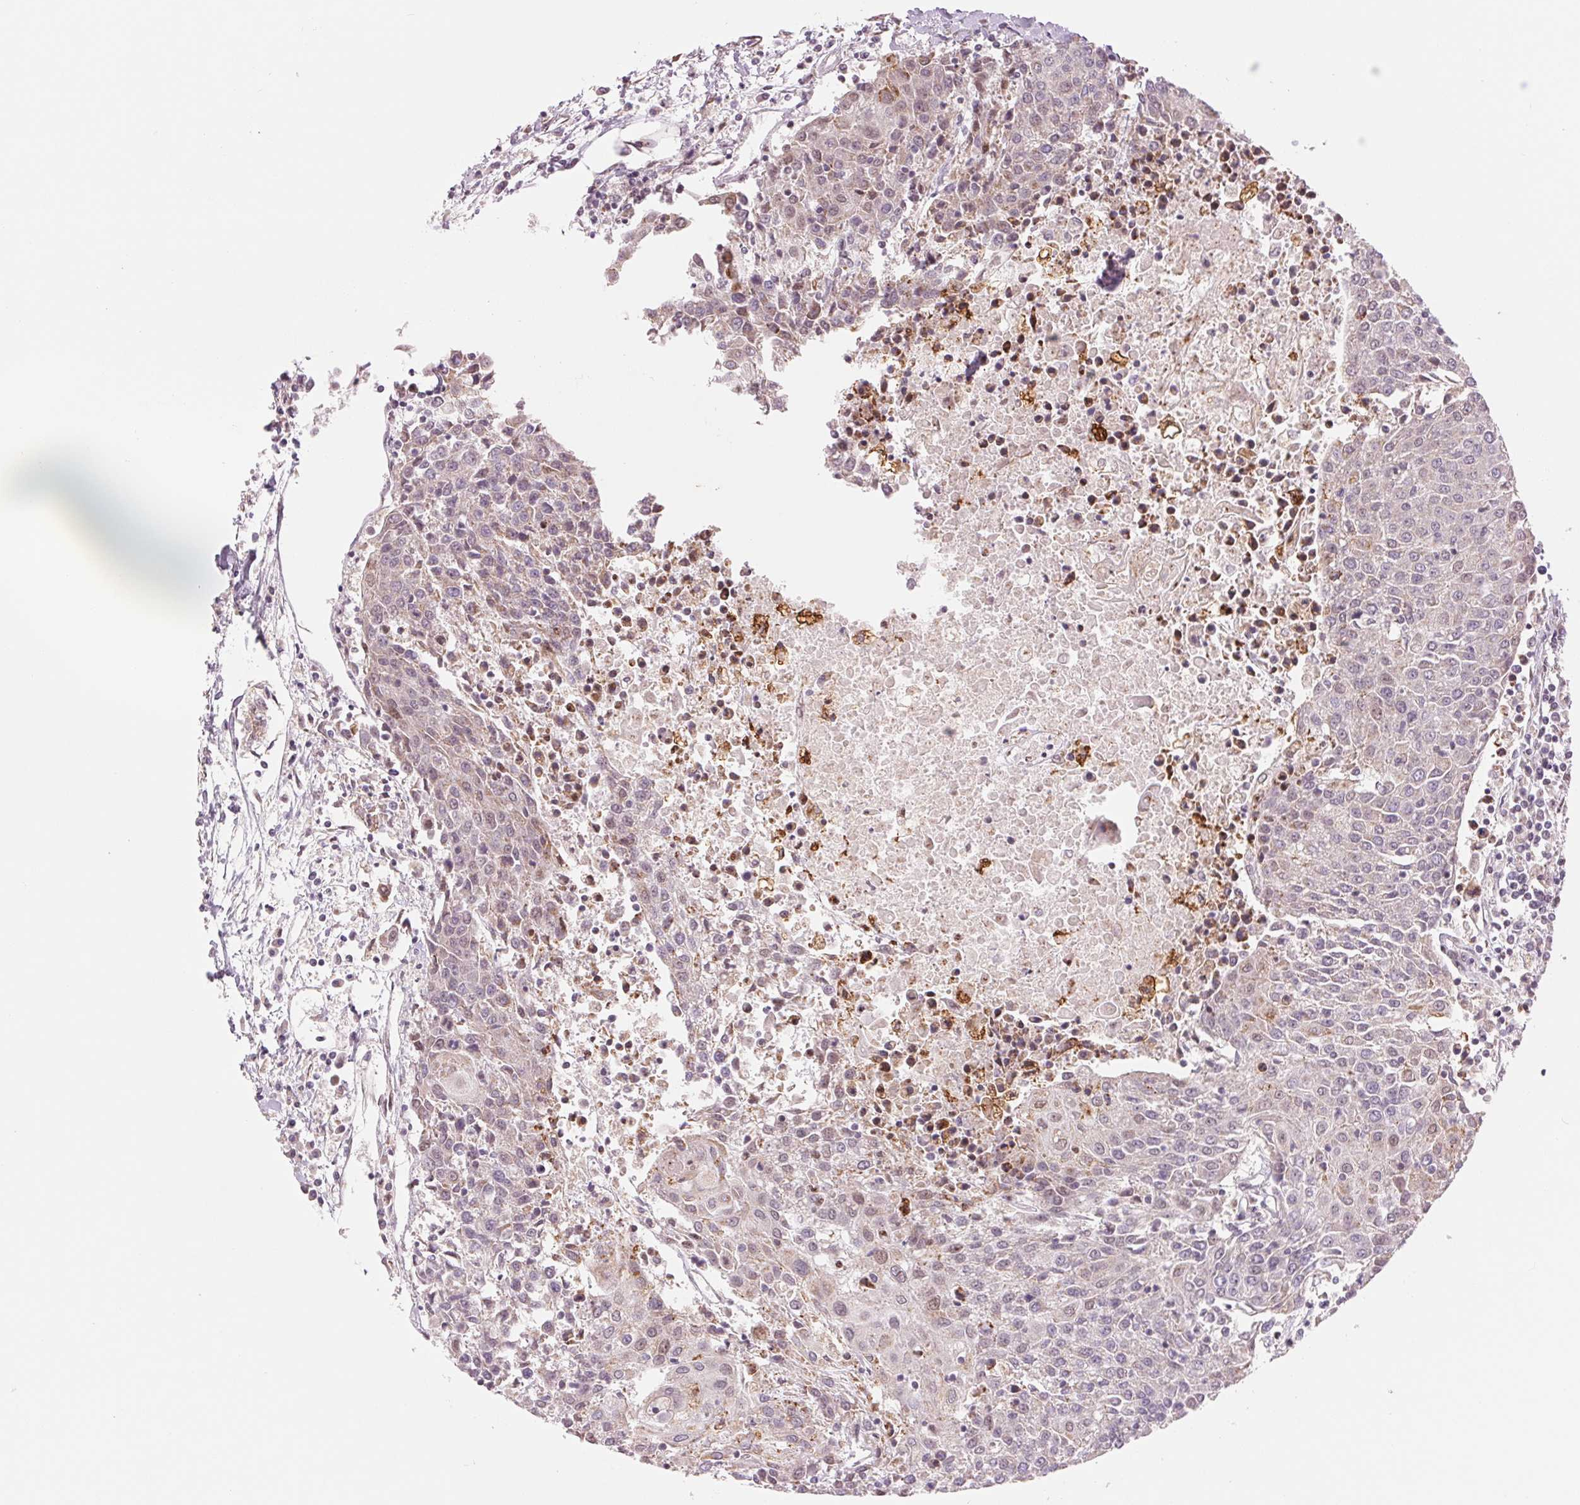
{"staining": {"intensity": "negative", "quantity": "none", "location": "none"}, "tissue": "urothelial cancer", "cell_type": "Tumor cells", "image_type": "cancer", "snomed": [{"axis": "morphology", "description": "Urothelial carcinoma, High grade"}, {"axis": "topography", "description": "Urinary bladder"}], "caption": "High-grade urothelial carcinoma stained for a protein using IHC reveals no staining tumor cells.", "gene": "ARHGAP32", "patient": {"sex": "female", "age": 85}}